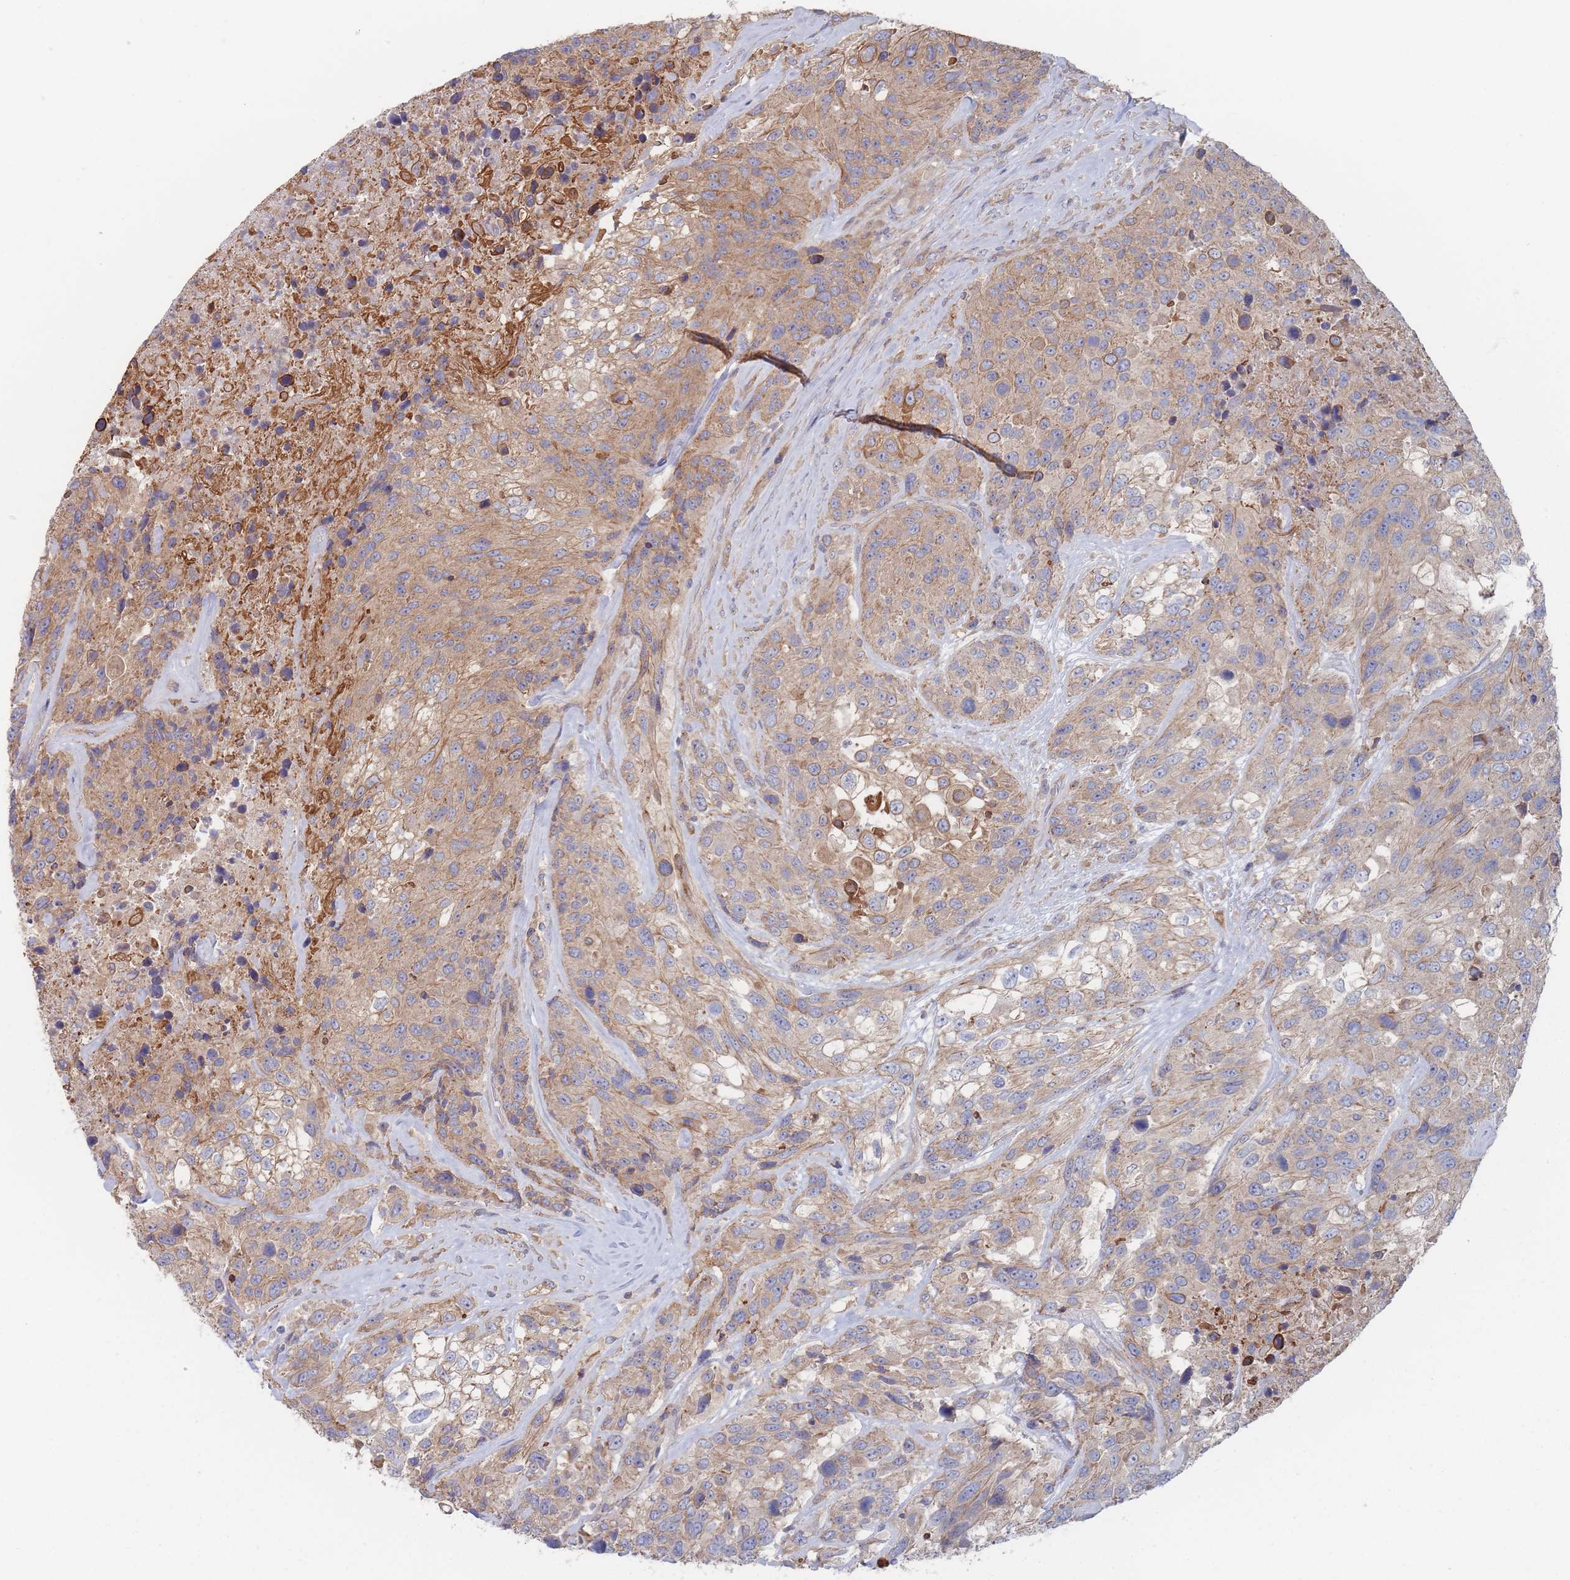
{"staining": {"intensity": "weak", "quantity": "25%-75%", "location": "cytoplasmic/membranous"}, "tissue": "urothelial cancer", "cell_type": "Tumor cells", "image_type": "cancer", "snomed": [{"axis": "morphology", "description": "Urothelial carcinoma, High grade"}, {"axis": "topography", "description": "Urinary bladder"}], "caption": "This photomicrograph reveals IHC staining of human urothelial cancer, with low weak cytoplasmic/membranous expression in approximately 25%-75% of tumor cells.", "gene": "EFCC1", "patient": {"sex": "female", "age": 70}}